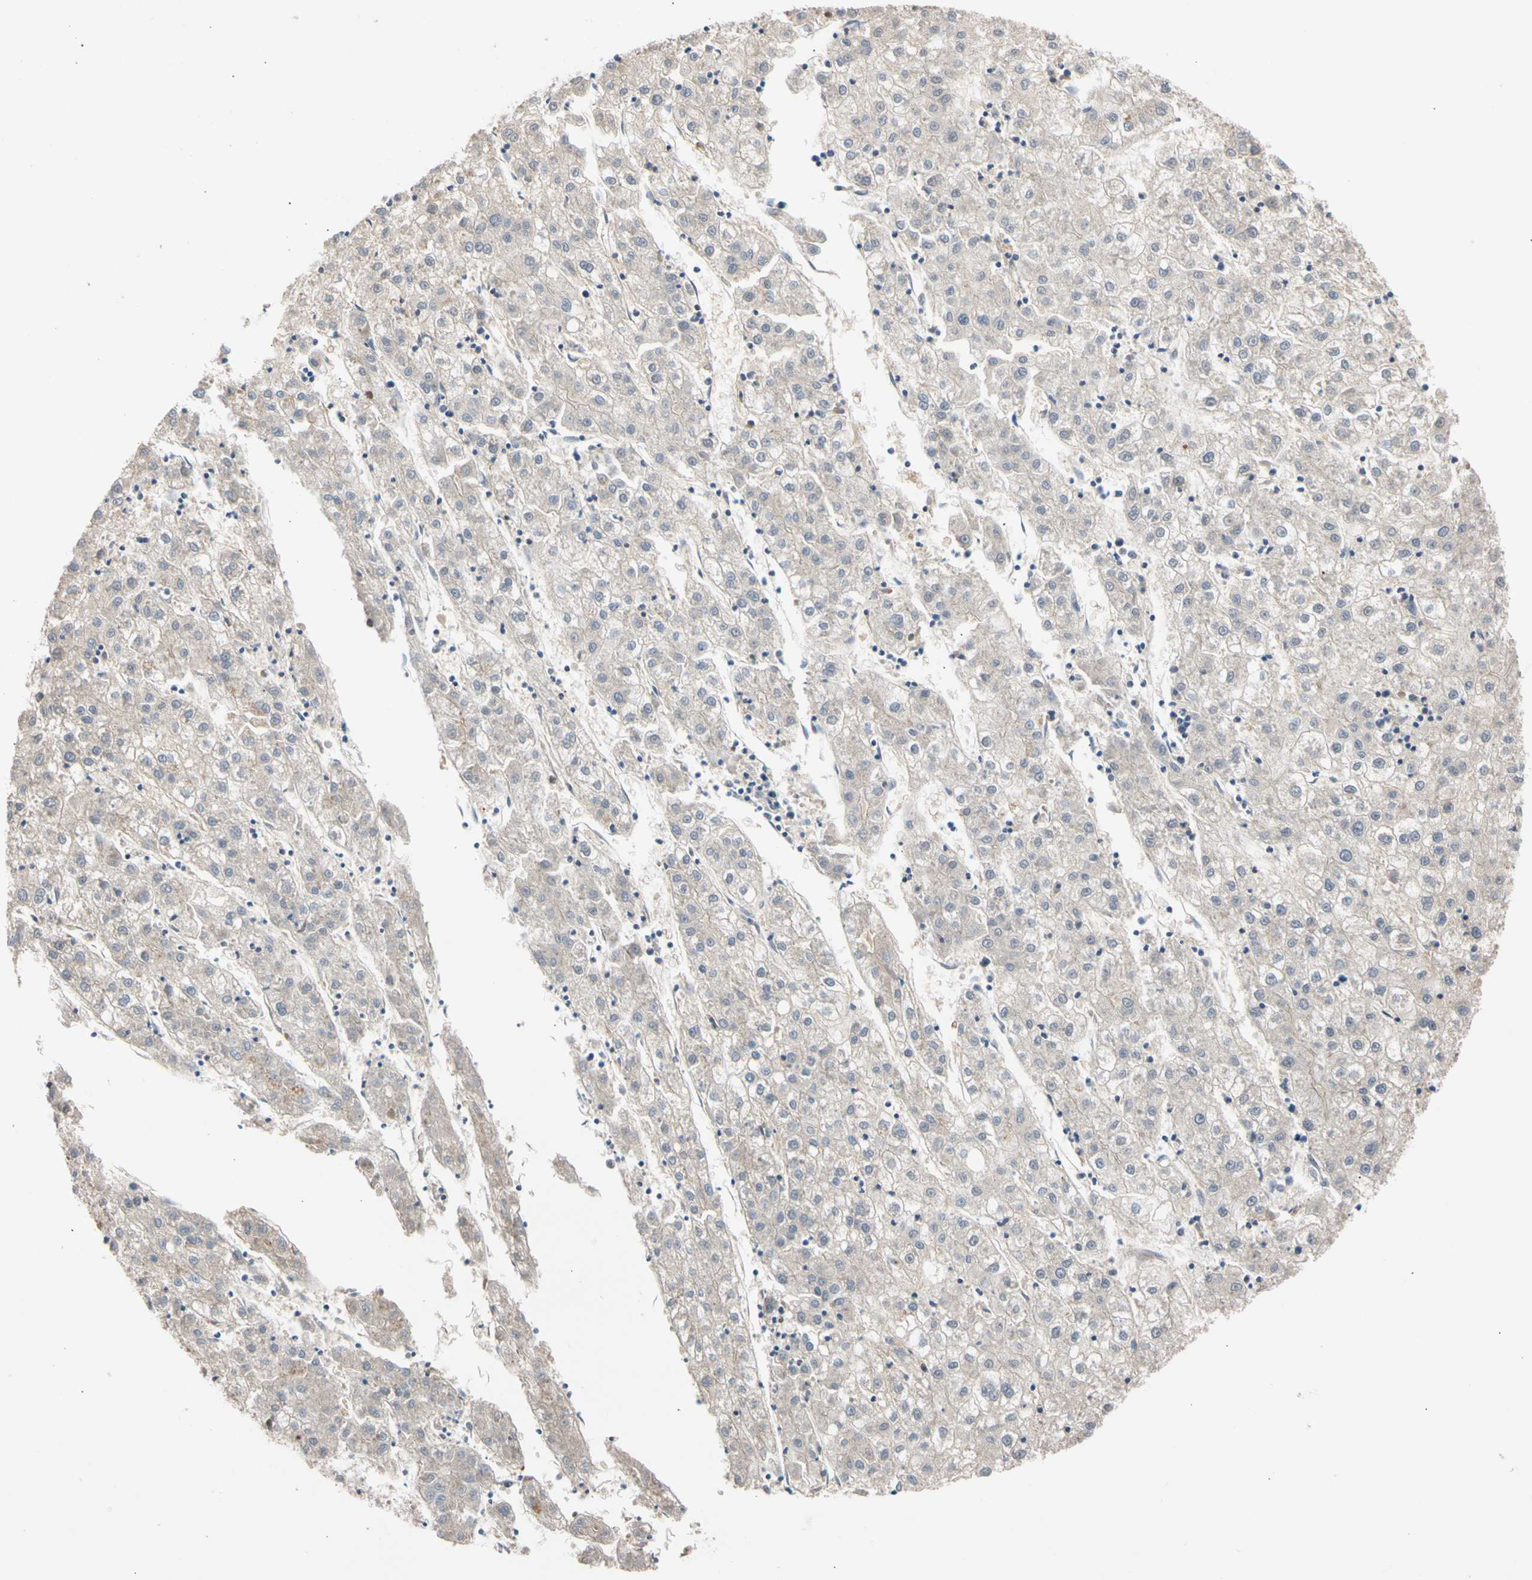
{"staining": {"intensity": "negative", "quantity": "none", "location": "none"}, "tissue": "liver cancer", "cell_type": "Tumor cells", "image_type": "cancer", "snomed": [{"axis": "morphology", "description": "Carcinoma, Hepatocellular, NOS"}, {"axis": "topography", "description": "Liver"}], "caption": "Human liver cancer (hepatocellular carcinoma) stained for a protein using IHC reveals no staining in tumor cells.", "gene": "CNST", "patient": {"sex": "male", "age": 72}}